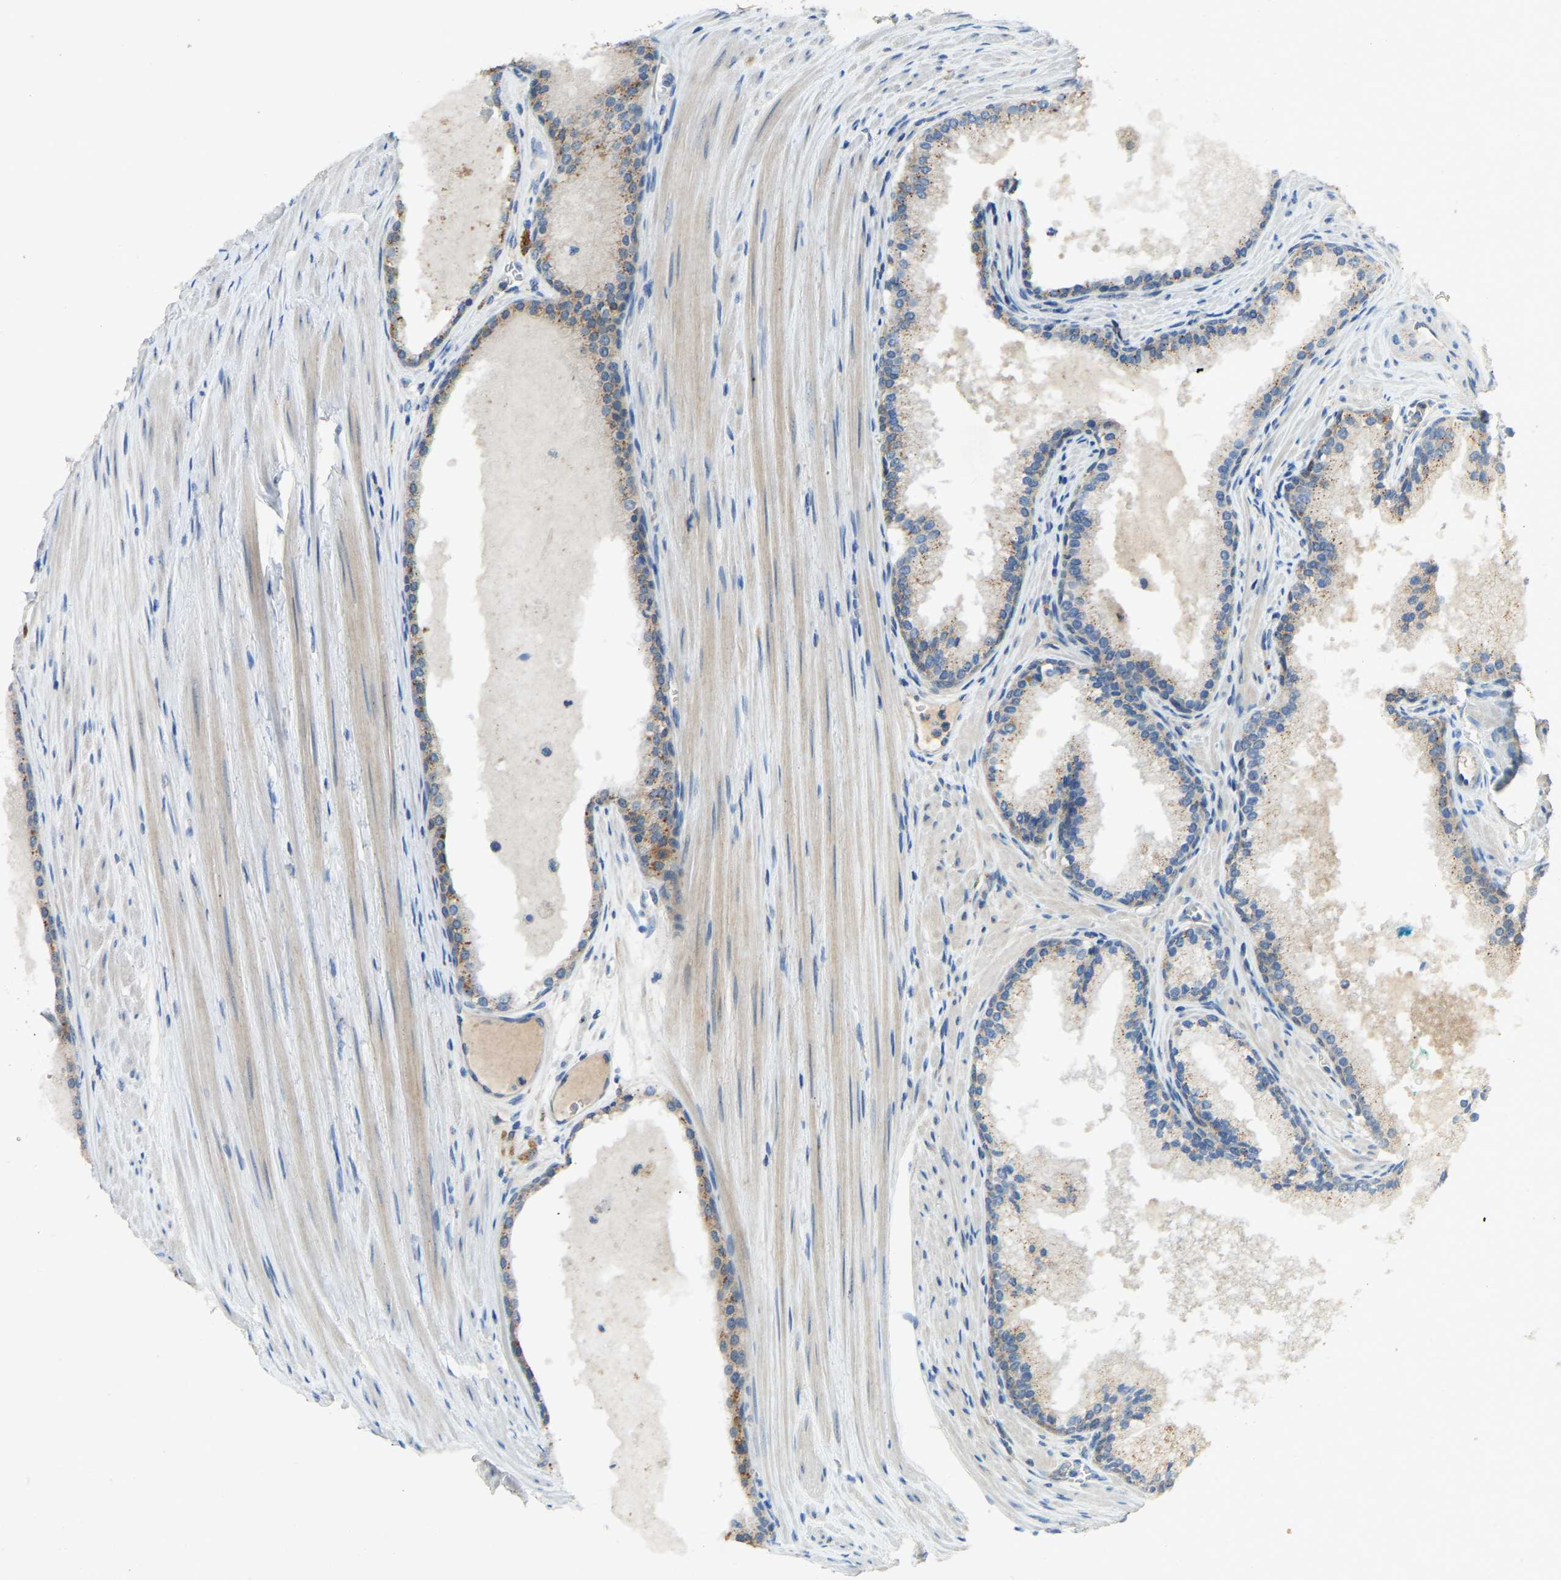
{"staining": {"intensity": "moderate", "quantity": "25%-75%", "location": "cytoplasmic/membranous"}, "tissue": "prostate cancer", "cell_type": "Tumor cells", "image_type": "cancer", "snomed": [{"axis": "morphology", "description": "Adenocarcinoma, Low grade"}, {"axis": "topography", "description": "Prostate"}], "caption": "High-power microscopy captured an IHC micrograph of prostate cancer, revealing moderate cytoplasmic/membranous expression in about 25%-75% of tumor cells.", "gene": "FHIT", "patient": {"sex": "male", "age": 70}}